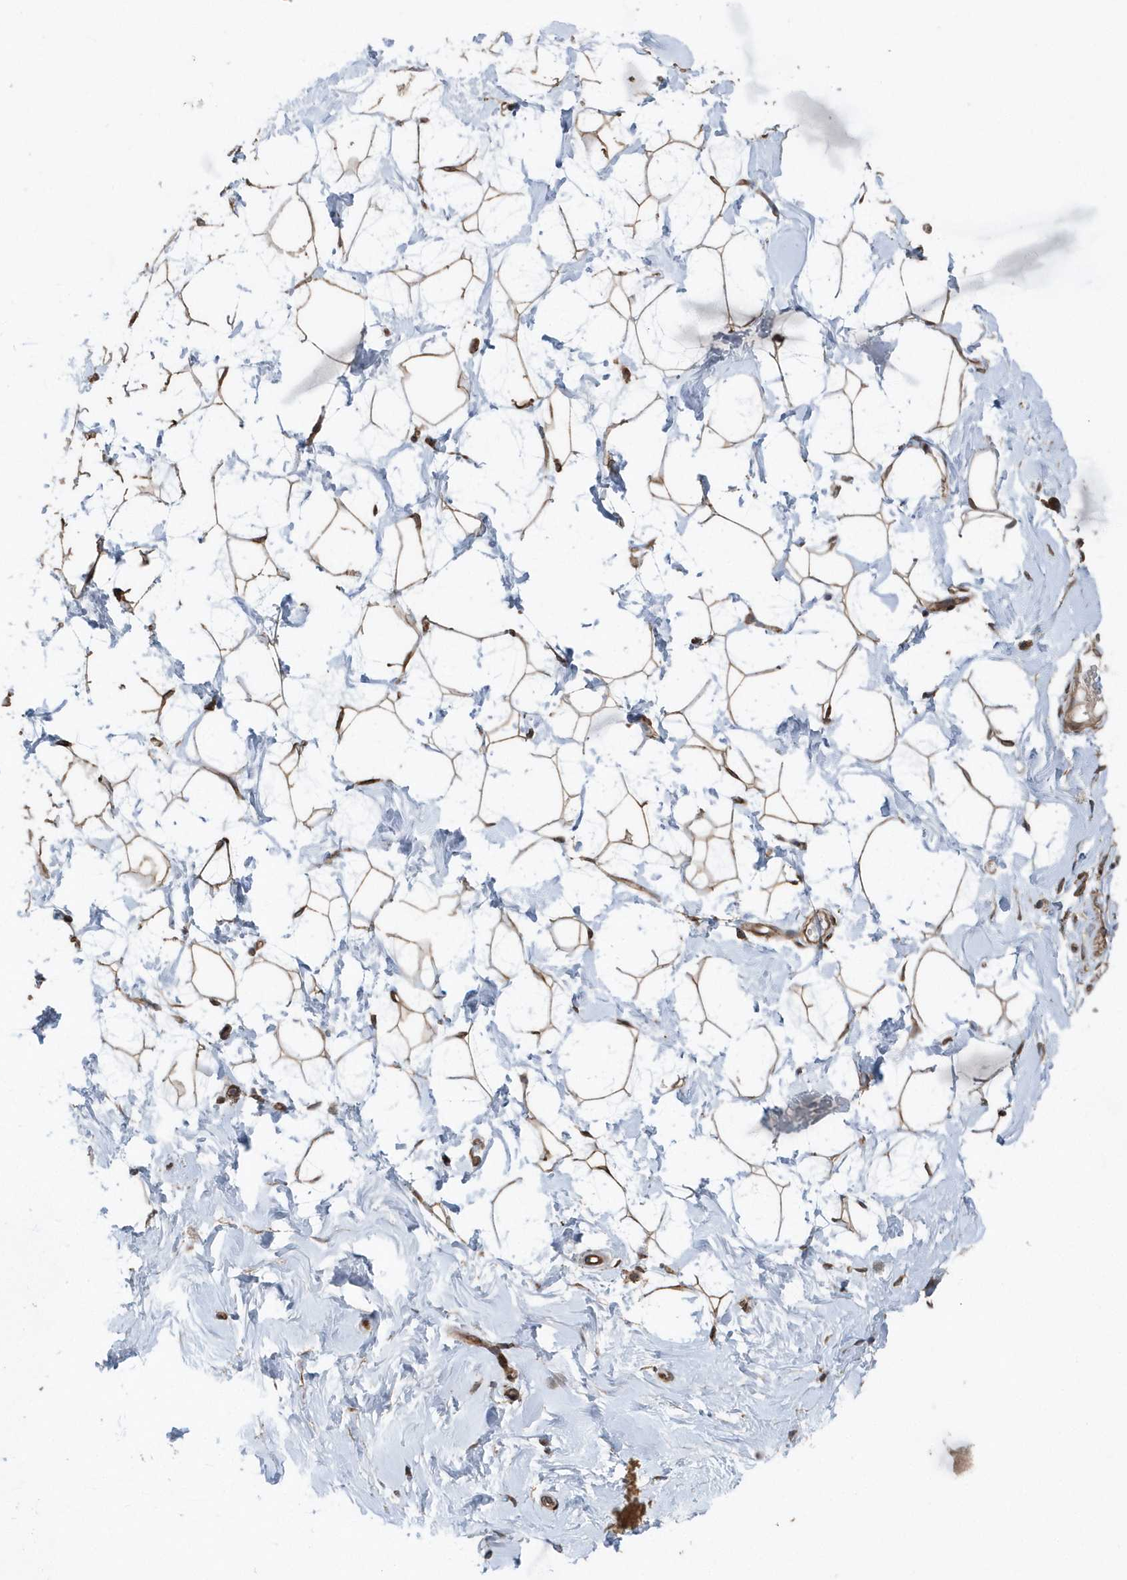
{"staining": {"intensity": "strong", "quantity": ">75%", "location": "cytoplasmic/membranous"}, "tissue": "breast", "cell_type": "Adipocytes", "image_type": "normal", "snomed": [{"axis": "morphology", "description": "Normal tissue, NOS"}, {"axis": "morphology", "description": "Adenoma, NOS"}, {"axis": "topography", "description": "Breast"}], "caption": "High-magnification brightfield microscopy of benign breast stained with DAB (brown) and counterstained with hematoxylin (blue). adipocytes exhibit strong cytoplasmic/membranous positivity is identified in approximately>75% of cells. The staining was performed using DAB to visualize the protein expression in brown, while the nuclei were stained in blue with hematoxylin (Magnification: 20x).", "gene": "MCC", "patient": {"sex": "female", "age": 23}}